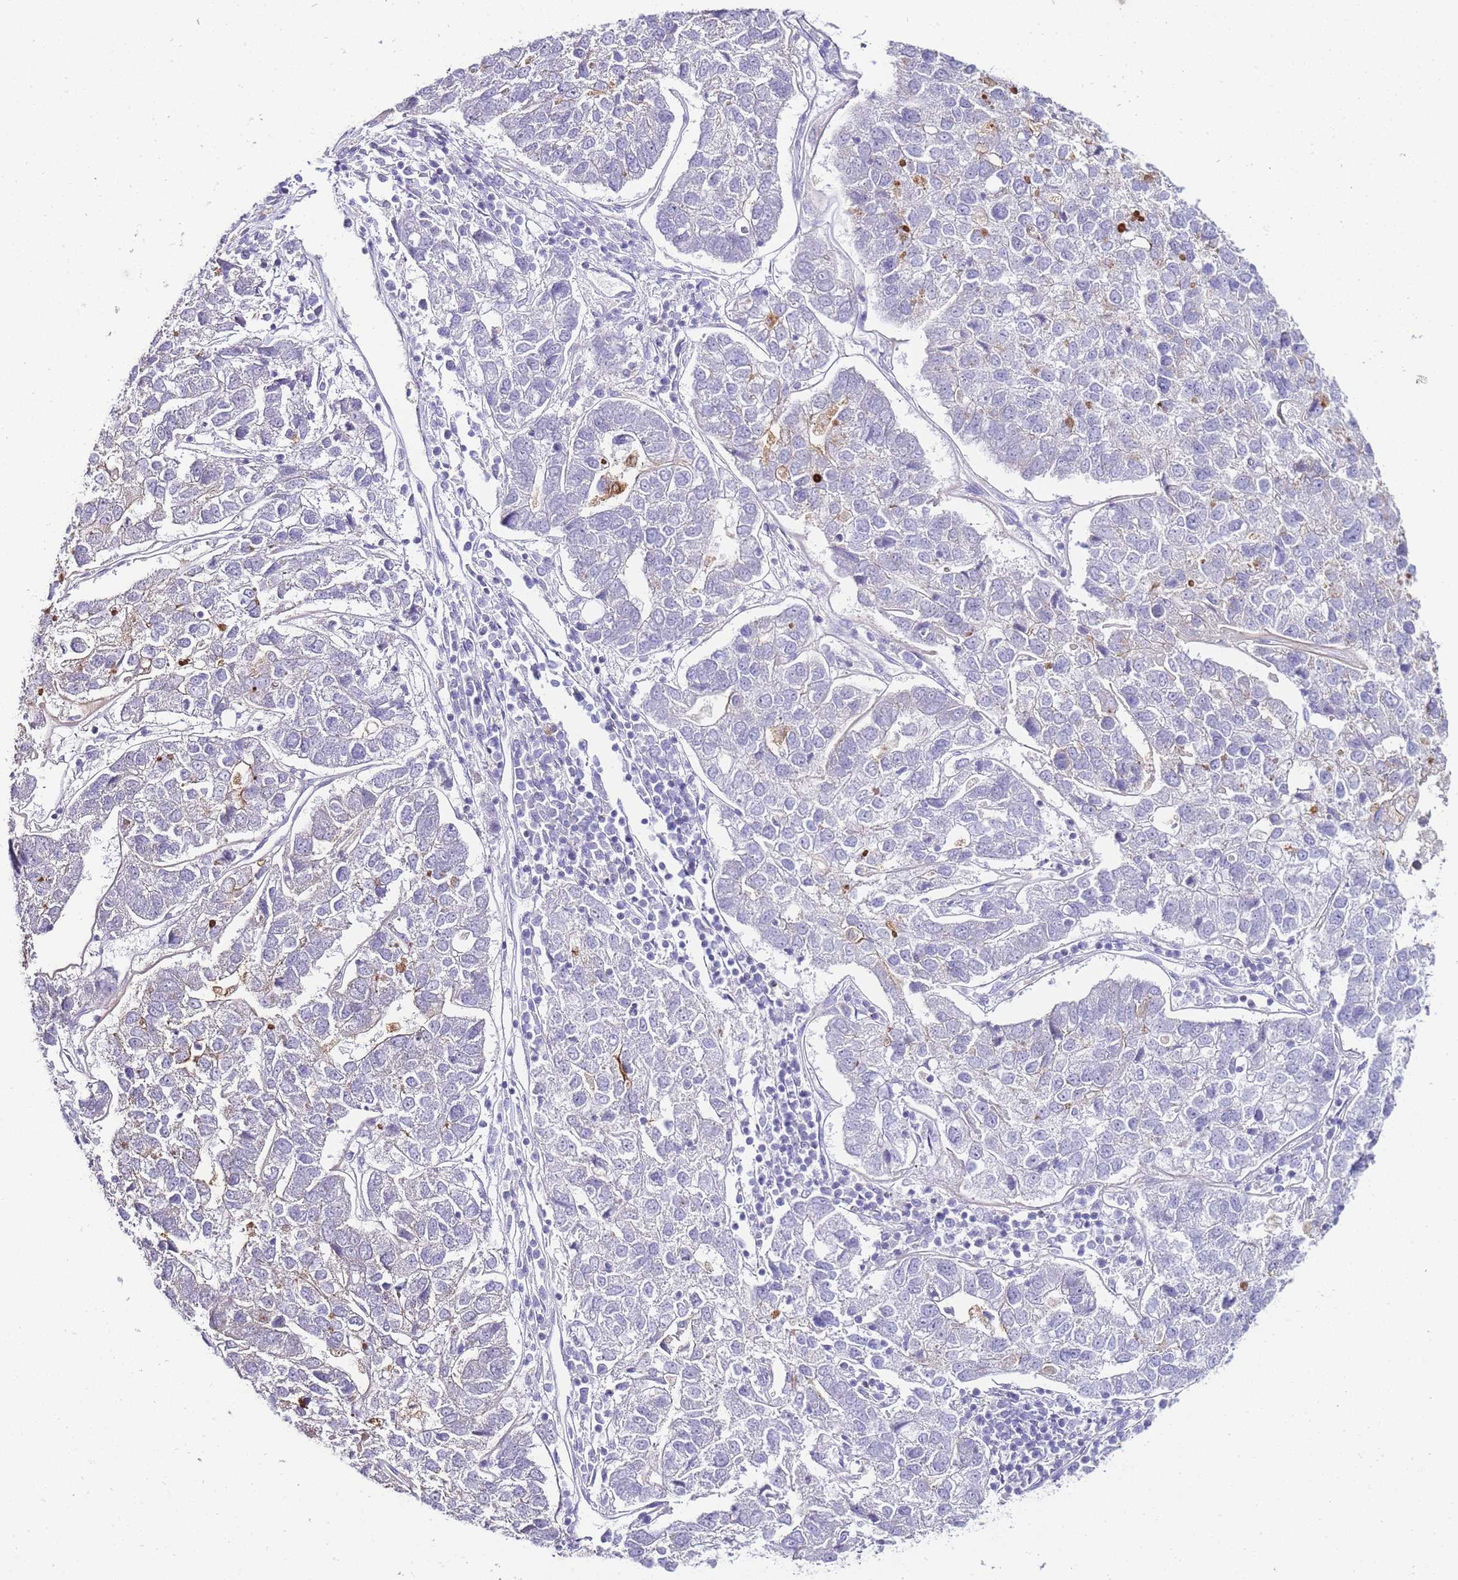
{"staining": {"intensity": "negative", "quantity": "none", "location": "none"}, "tissue": "pancreatic cancer", "cell_type": "Tumor cells", "image_type": "cancer", "snomed": [{"axis": "morphology", "description": "Adenocarcinoma, NOS"}, {"axis": "topography", "description": "Pancreas"}], "caption": "Pancreatic cancer was stained to show a protein in brown. There is no significant positivity in tumor cells.", "gene": "DPP4", "patient": {"sex": "female", "age": 61}}